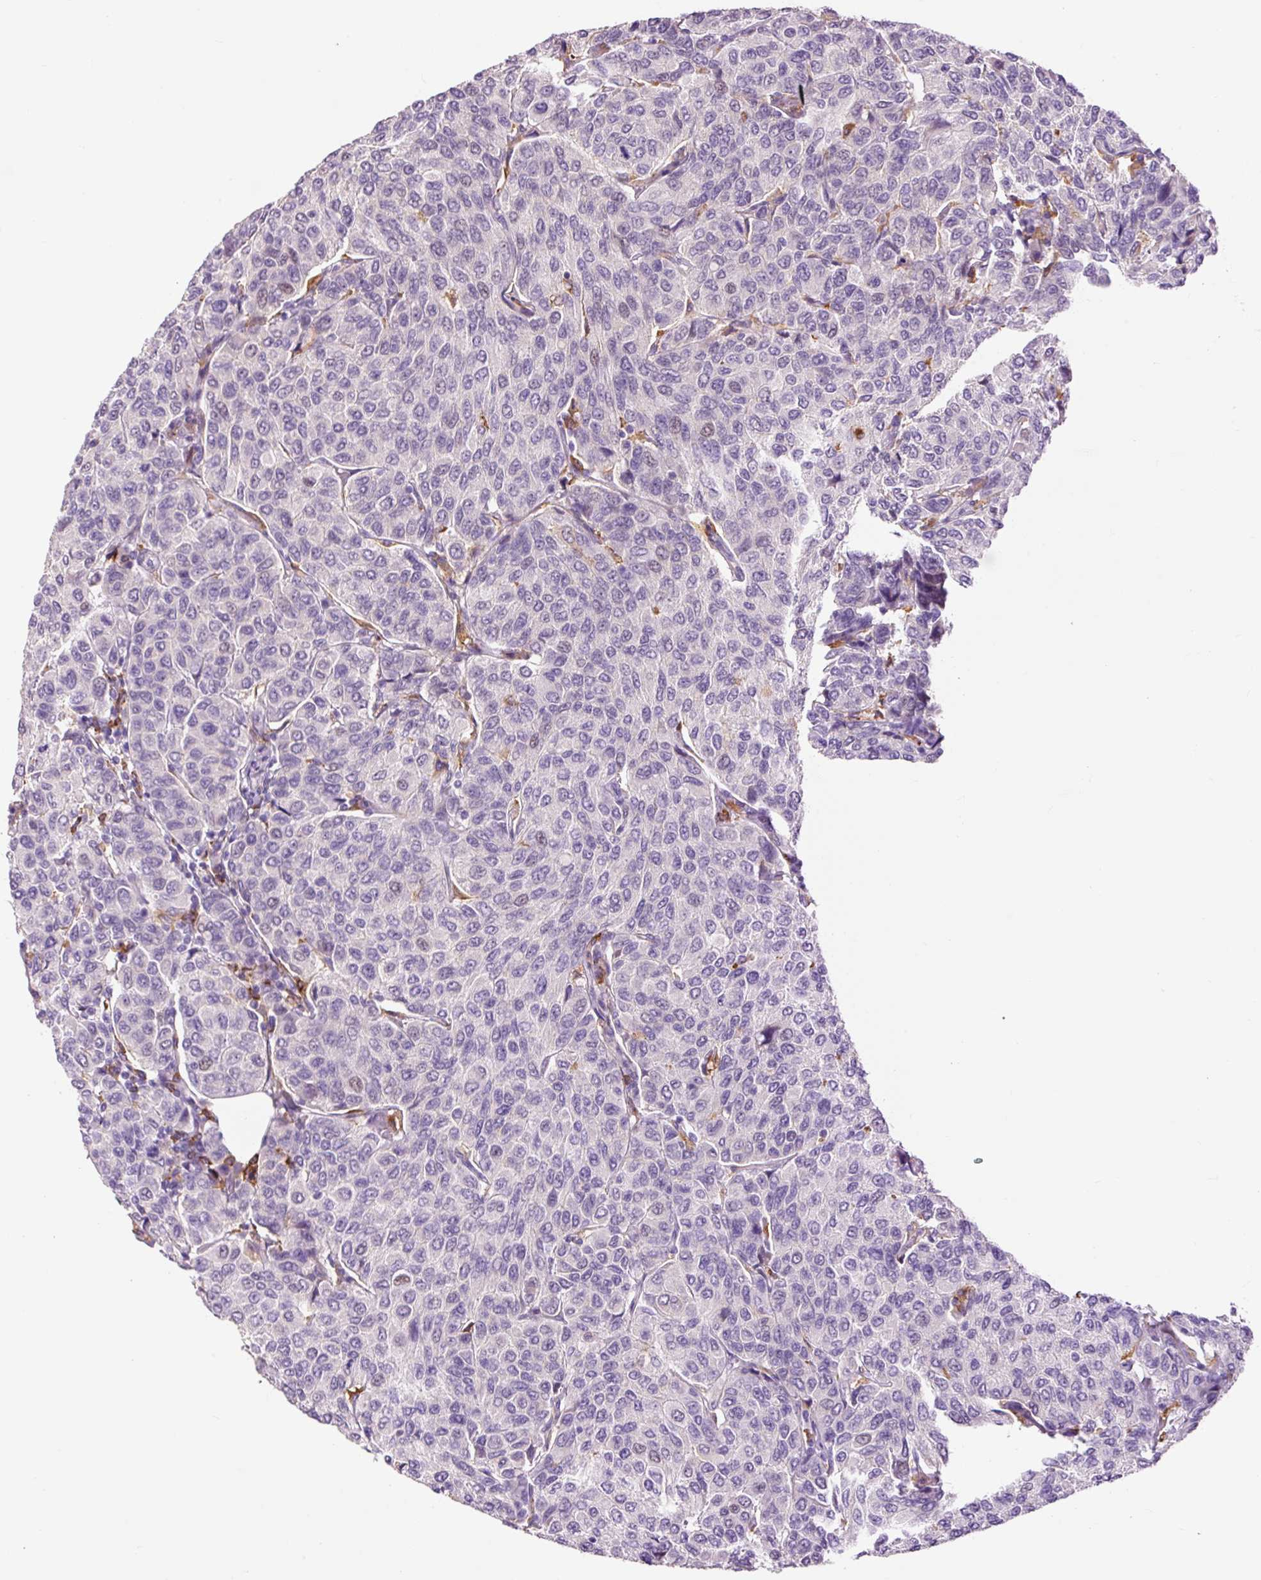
{"staining": {"intensity": "negative", "quantity": "none", "location": "none"}, "tissue": "breast cancer", "cell_type": "Tumor cells", "image_type": "cancer", "snomed": [{"axis": "morphology", "description": "Duct carcinoma"}, {"axis": "topography", "description": "Breast"}], "caption": "High magnification brightfield microscopy of breast cancer (intraductal carcinoma) stained with DAB (brown) and counterstained with hematoxylin (blue): tumor cells show no significant staining.", "gene": "LY86", "patient": {"sex": "female", "age": 55}}